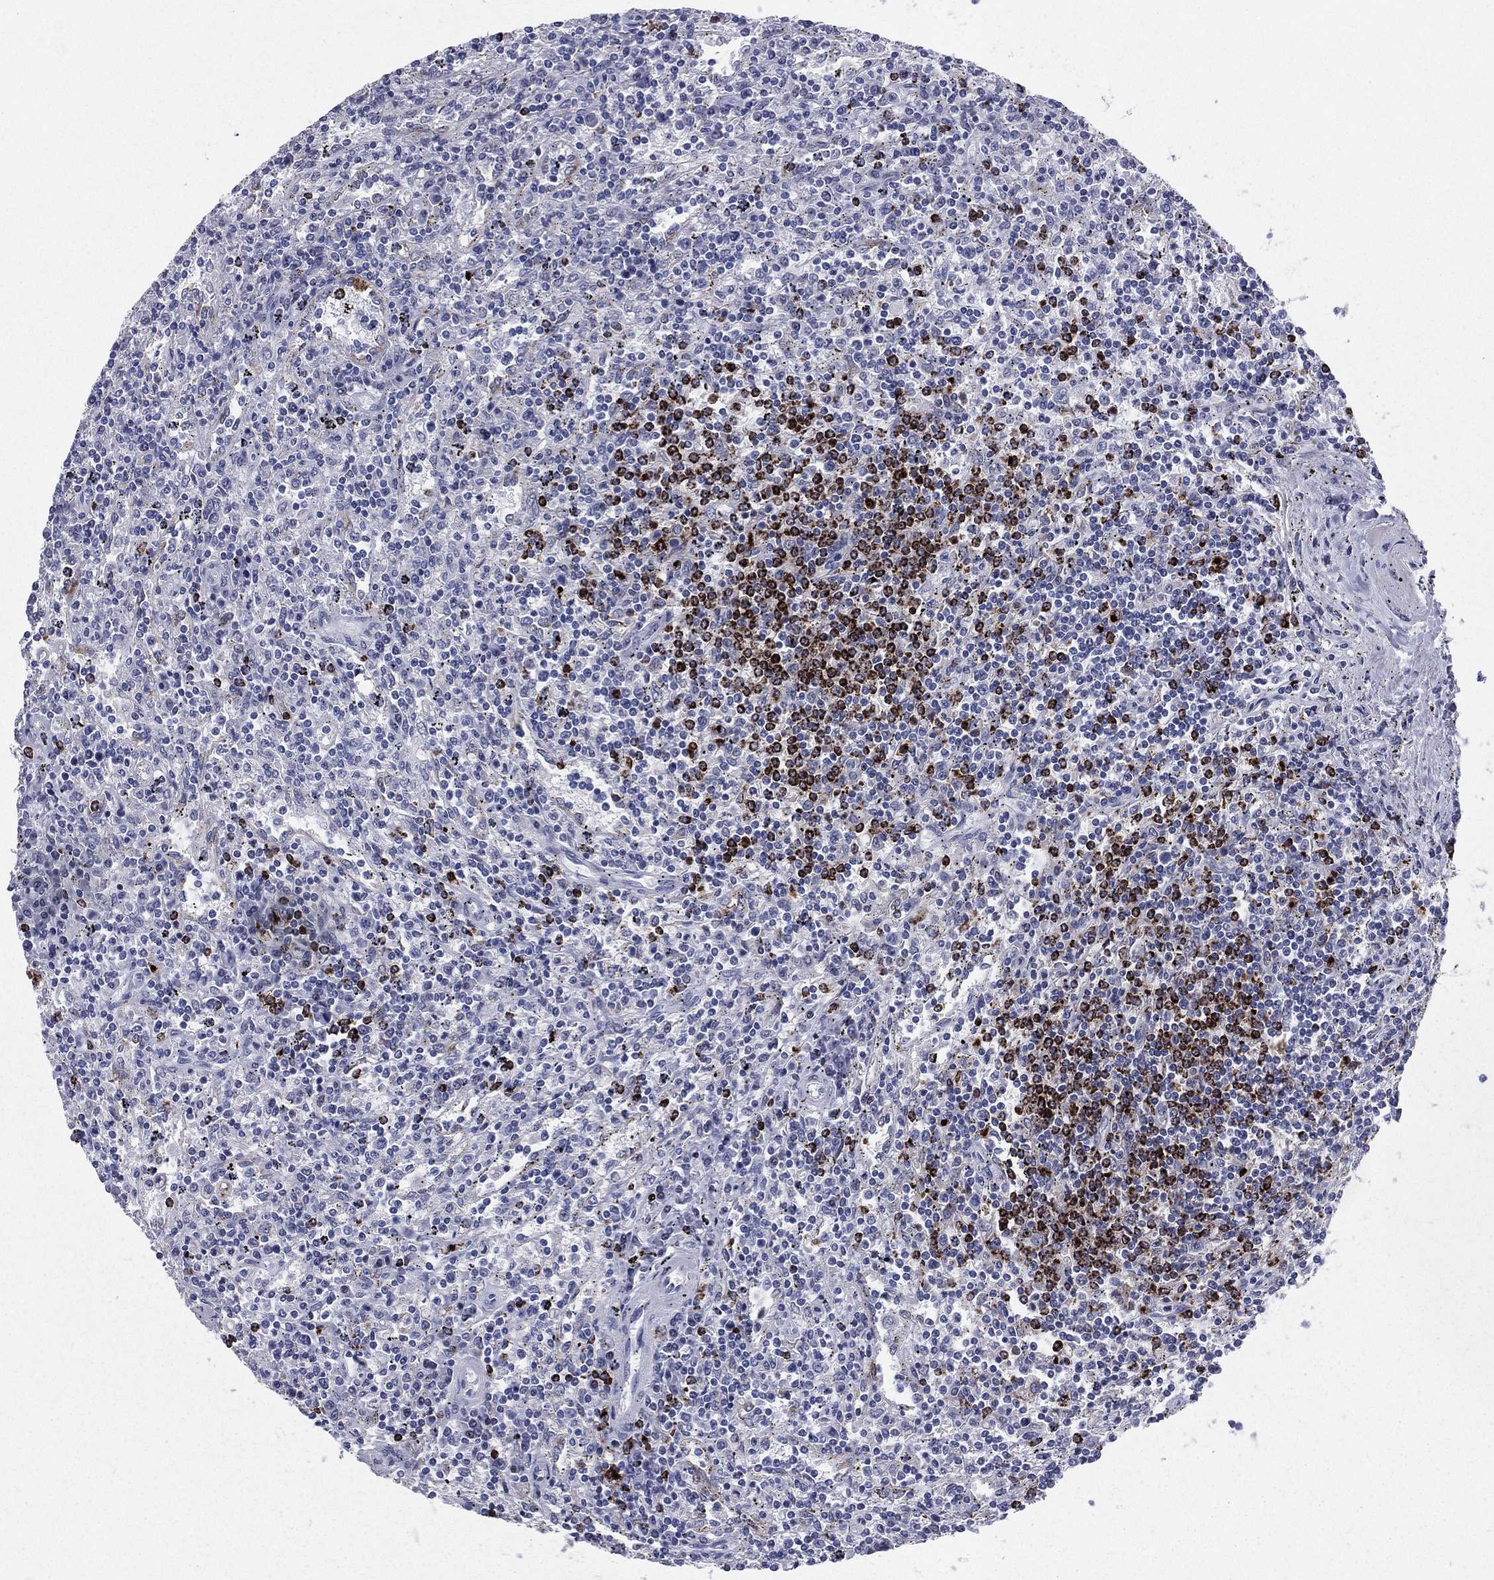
{"staining": {"intensity": "strong", "quantity": "25%-75%", "location": "cytoplasmic/membranous"}, "tissue": "lymphoma", "cell_type": "Tumor cells", "image_type": "cancer", "snomed": [{"axis": "morphology", "description": "Malignant lymphoma, non-Hodgkin's type, Low grade"}, {"axis": "topography", "description": "Lymph node"}], "caption": "Immunohistochemical staining of malignant lymphoma, non-Hodgkin's type (low-grade) reveals strong cytoplasmic/membranous protein staining in about 25%-75% of tumor cells. The staining is performed using DAB (3,3'-diaminobenzidine) brown chromogen to label protein expression. The nuclei are counter-stained blue using hematoxylin.", "gene": "HLA-DOA", "patient": {"sex": "male", "age": 52}}